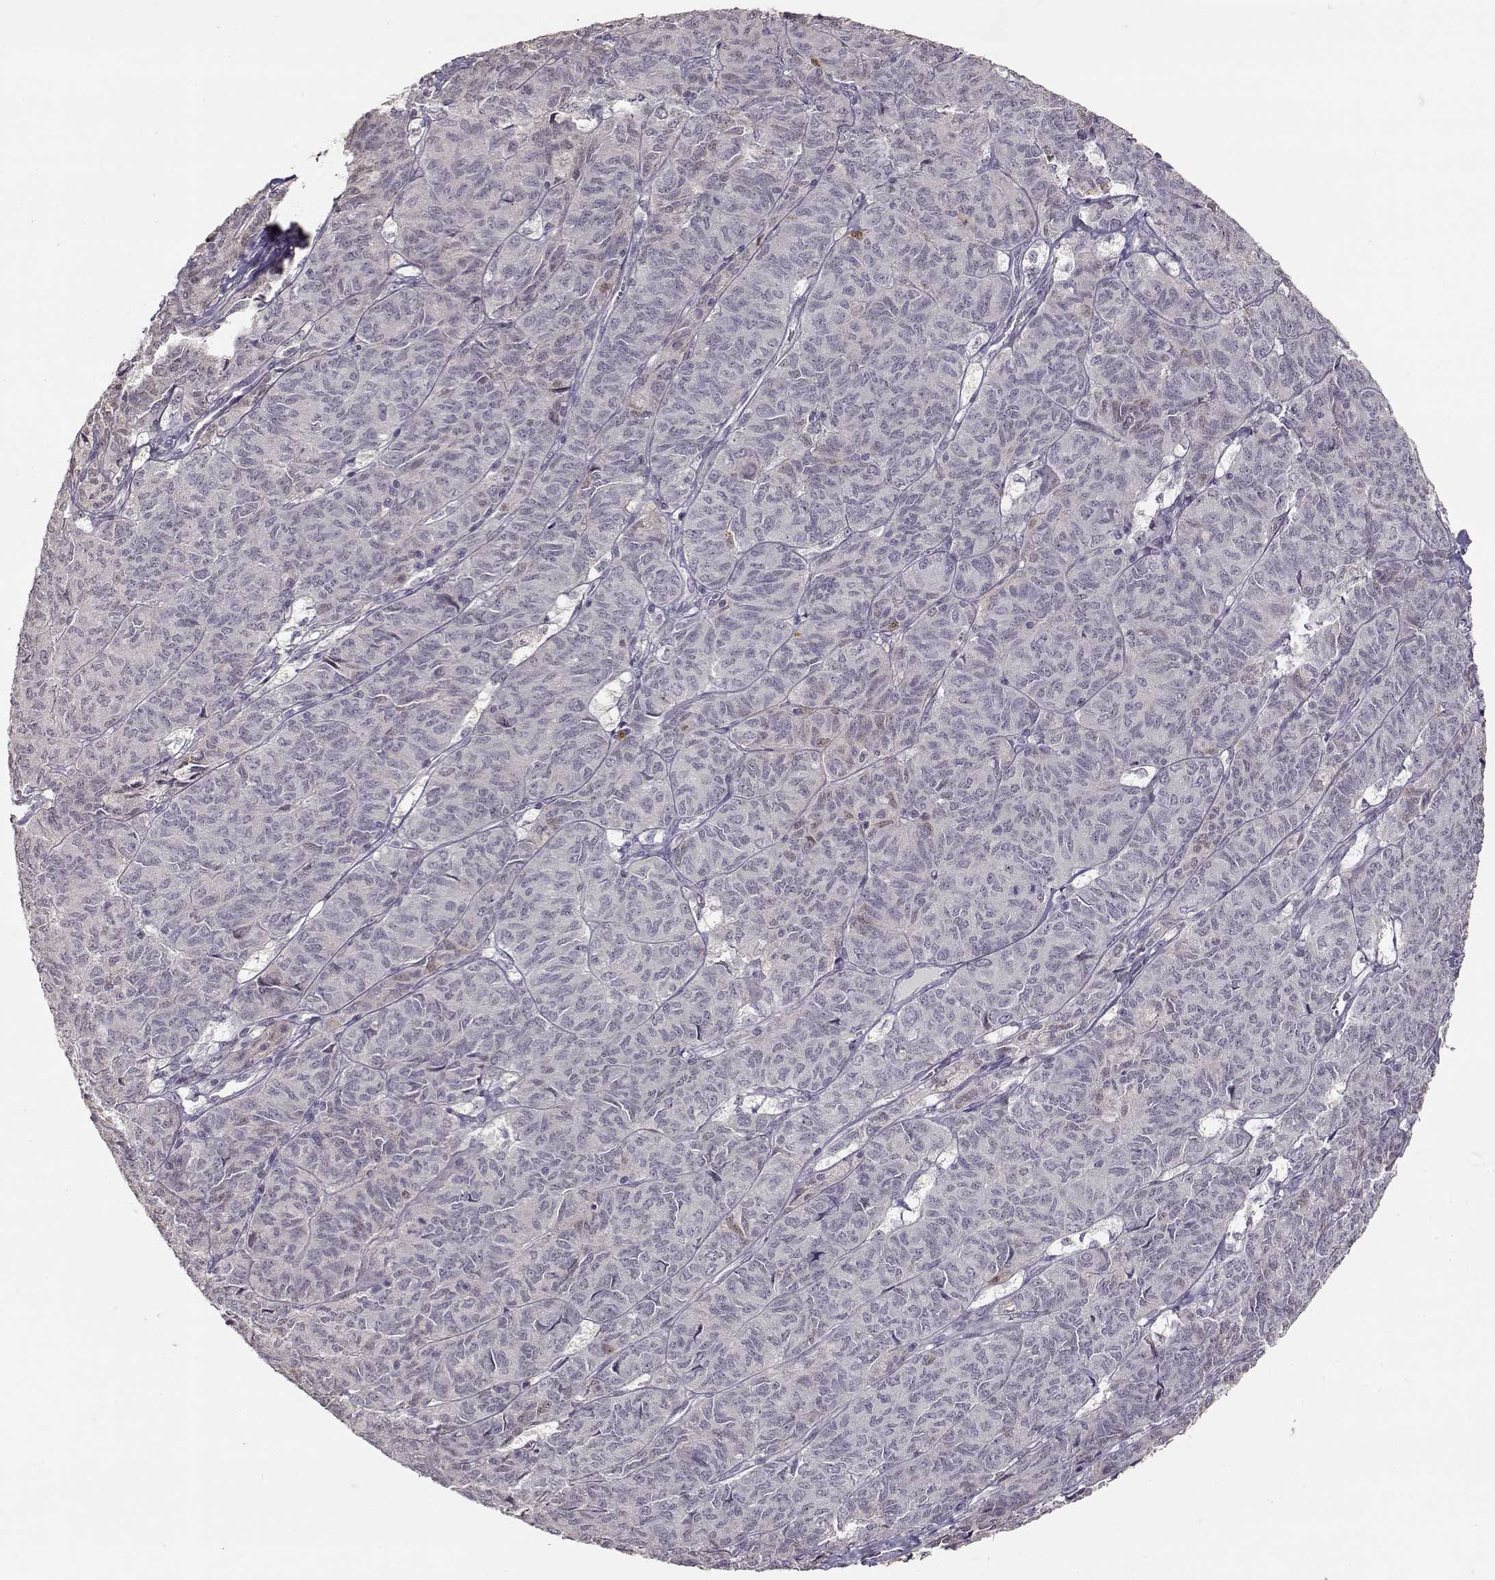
{"staining": {"intensity": "negative", "quantity": "none", "location": "none"}, "tissue": "ovarian cancer", "cell_type": "Tumor cells", "image_type": "cancer", "snomed": [{"axis": "morphology", "description": "Carcinoma, endometroid"}, {"axis": "topography", "description": "Ovary"}], "caption": "The immunohistochemistry image has no significant positivity in tumor cells of ovarian cancer (endometroid carcinoma) tissue.", "gene": "S100B", "patient": {"sex": "female", "age": 80}}